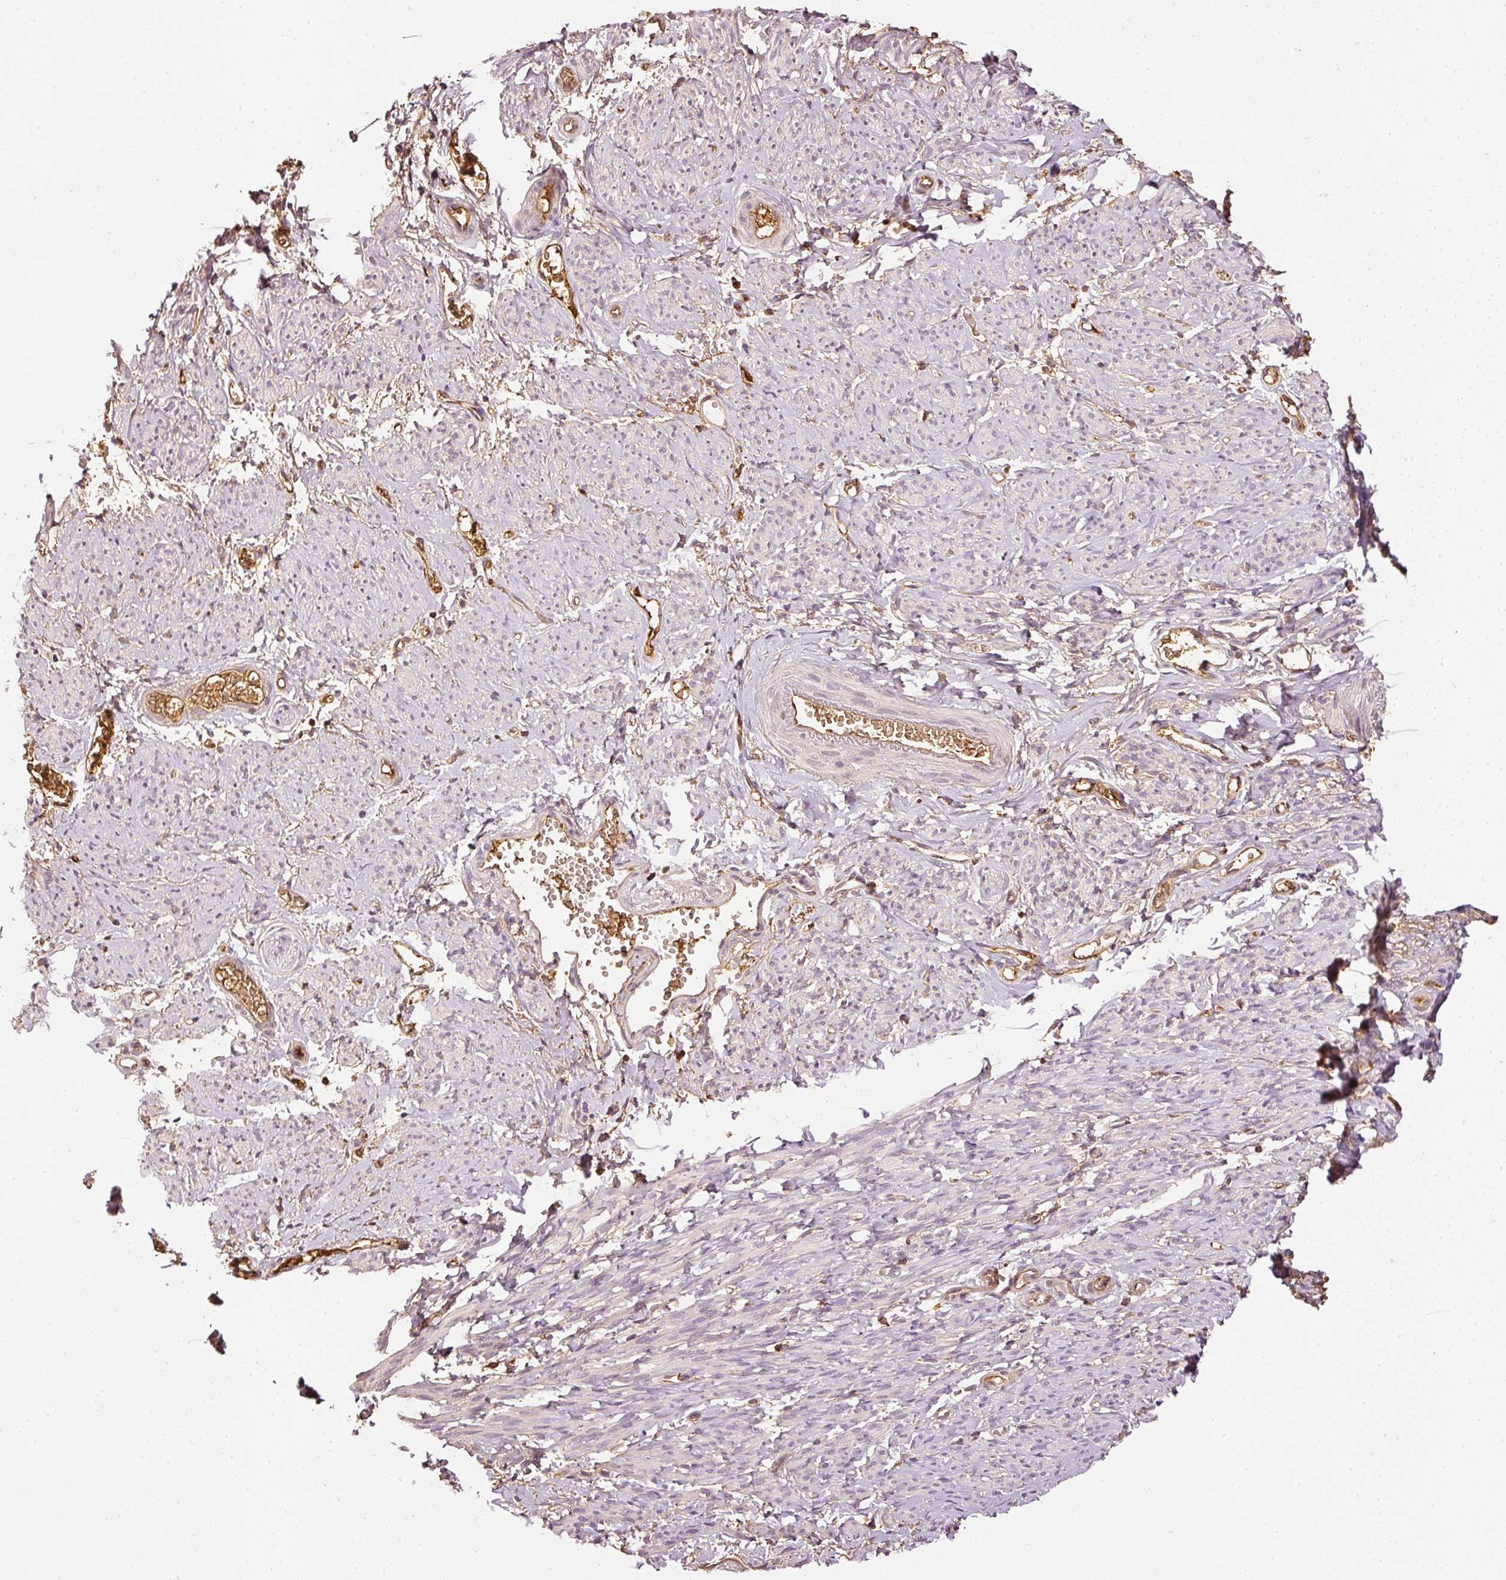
{"staining": {"intensity": "weak", "quantity": "<25%", "location": "cytoplasmic/membranous"}, "tissue": "smooth muscle", "cell_type": "Smooth muscle cells", "image_type": "normal", "snomed": [{"axis": "morphology", "description": "Normal tissue, NOS"}, {"axis": "topography", "description": "Smooth muscle"}], "caption": "Smooth muscle cells show no significant protein staining in benign smooth muscle. (DAB (3,3'-diaminobenzidine) immunohistochemistry (IHC), high magnification).", "gene": "EVL", "patient": {"sex": "female", "age": 65}}